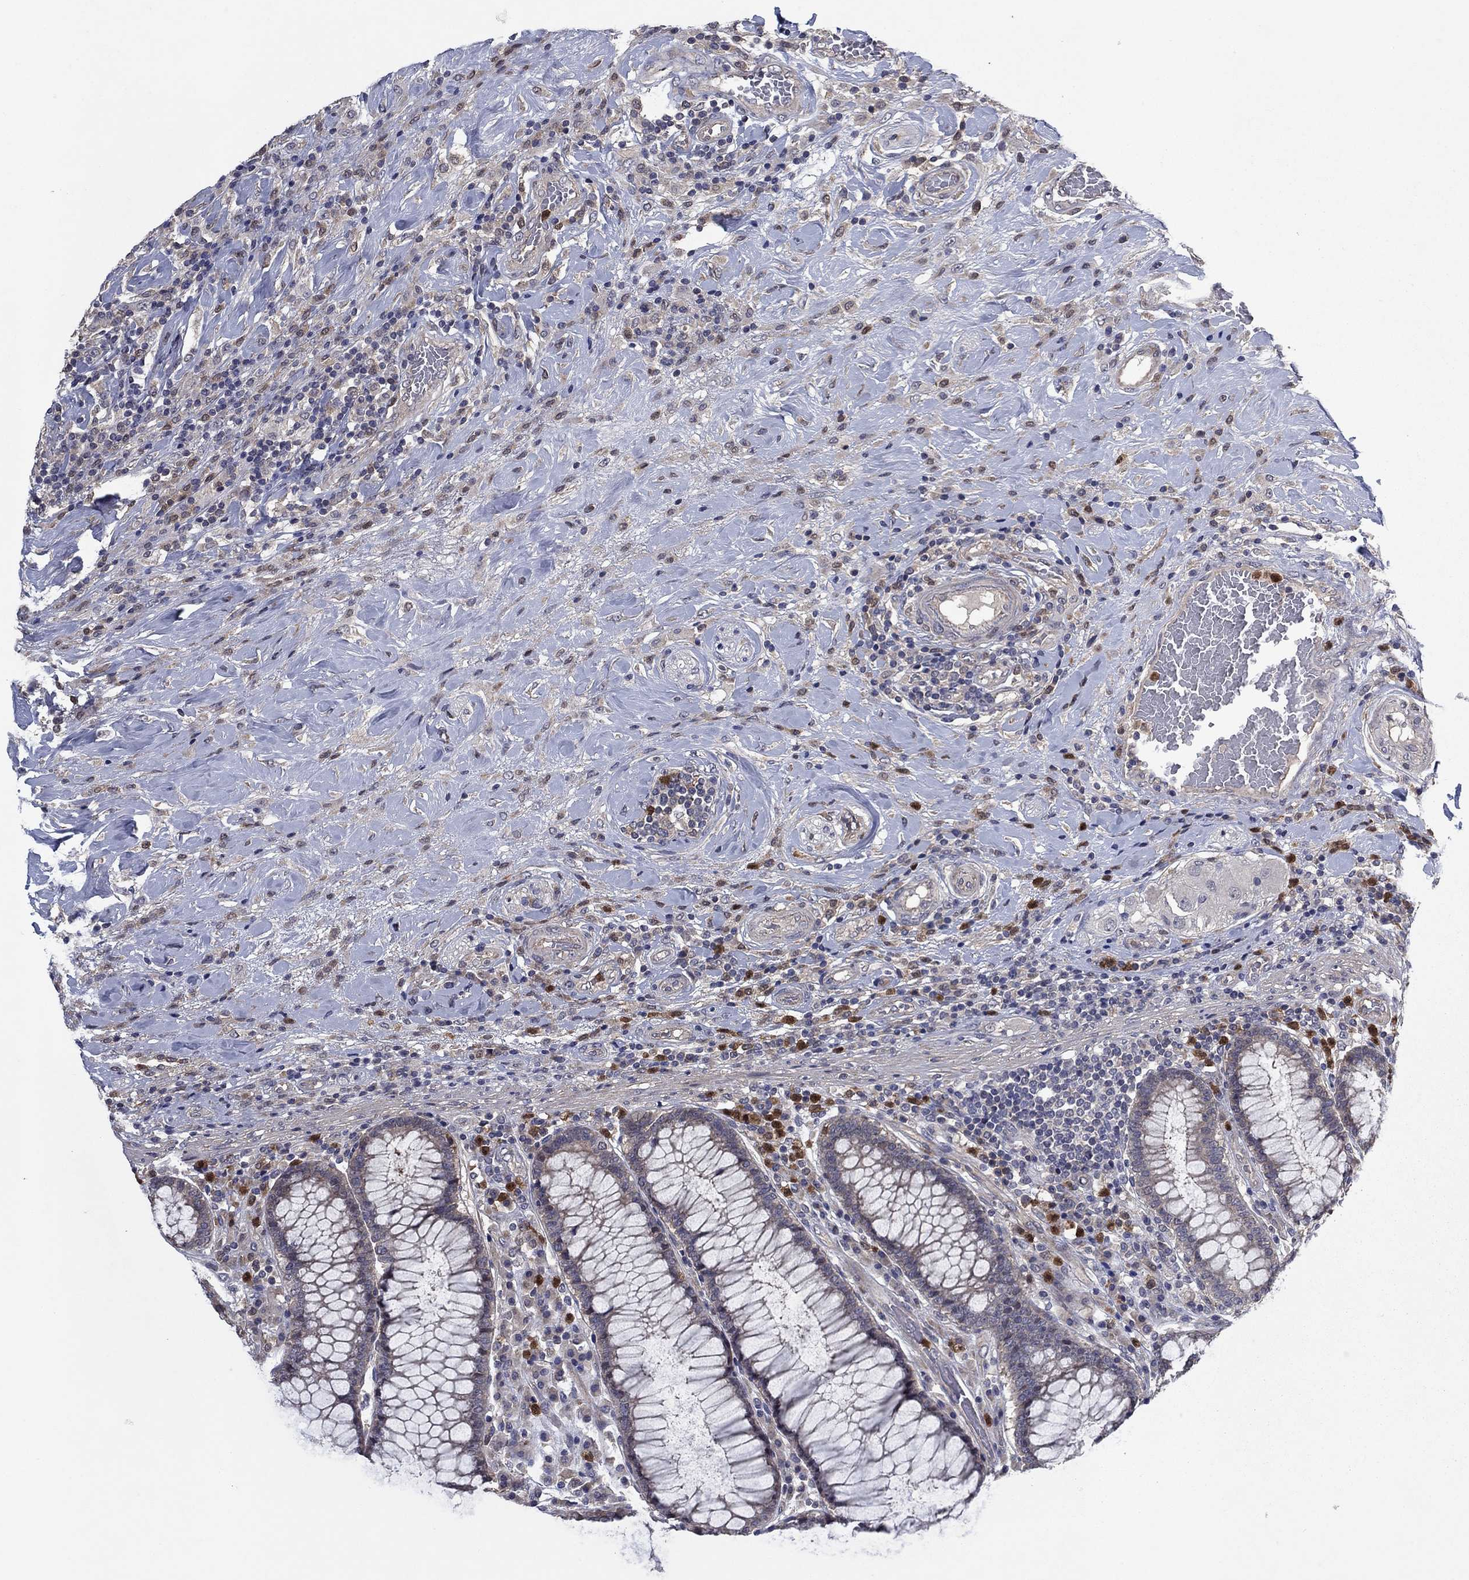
{"staining": {"intensity": "negative", "quantity": "none", "location": "none"}, "tissue": "colorectal cancer", "cell_type": "Tumor cells", "image_type": "cancer", "snomed": [{"axis": "morphology", "description": "Adenocarcinoma, NOS"}, {"axis": "topography", "description": "Colon"}], "caption": "Colorectal cancer (adenocarcinoma) stained for a protein using immunohistochemistry reveals no expression tumor cells.", "gene": "MSRB1", "patient": {"sex": "female", "age": 69}}